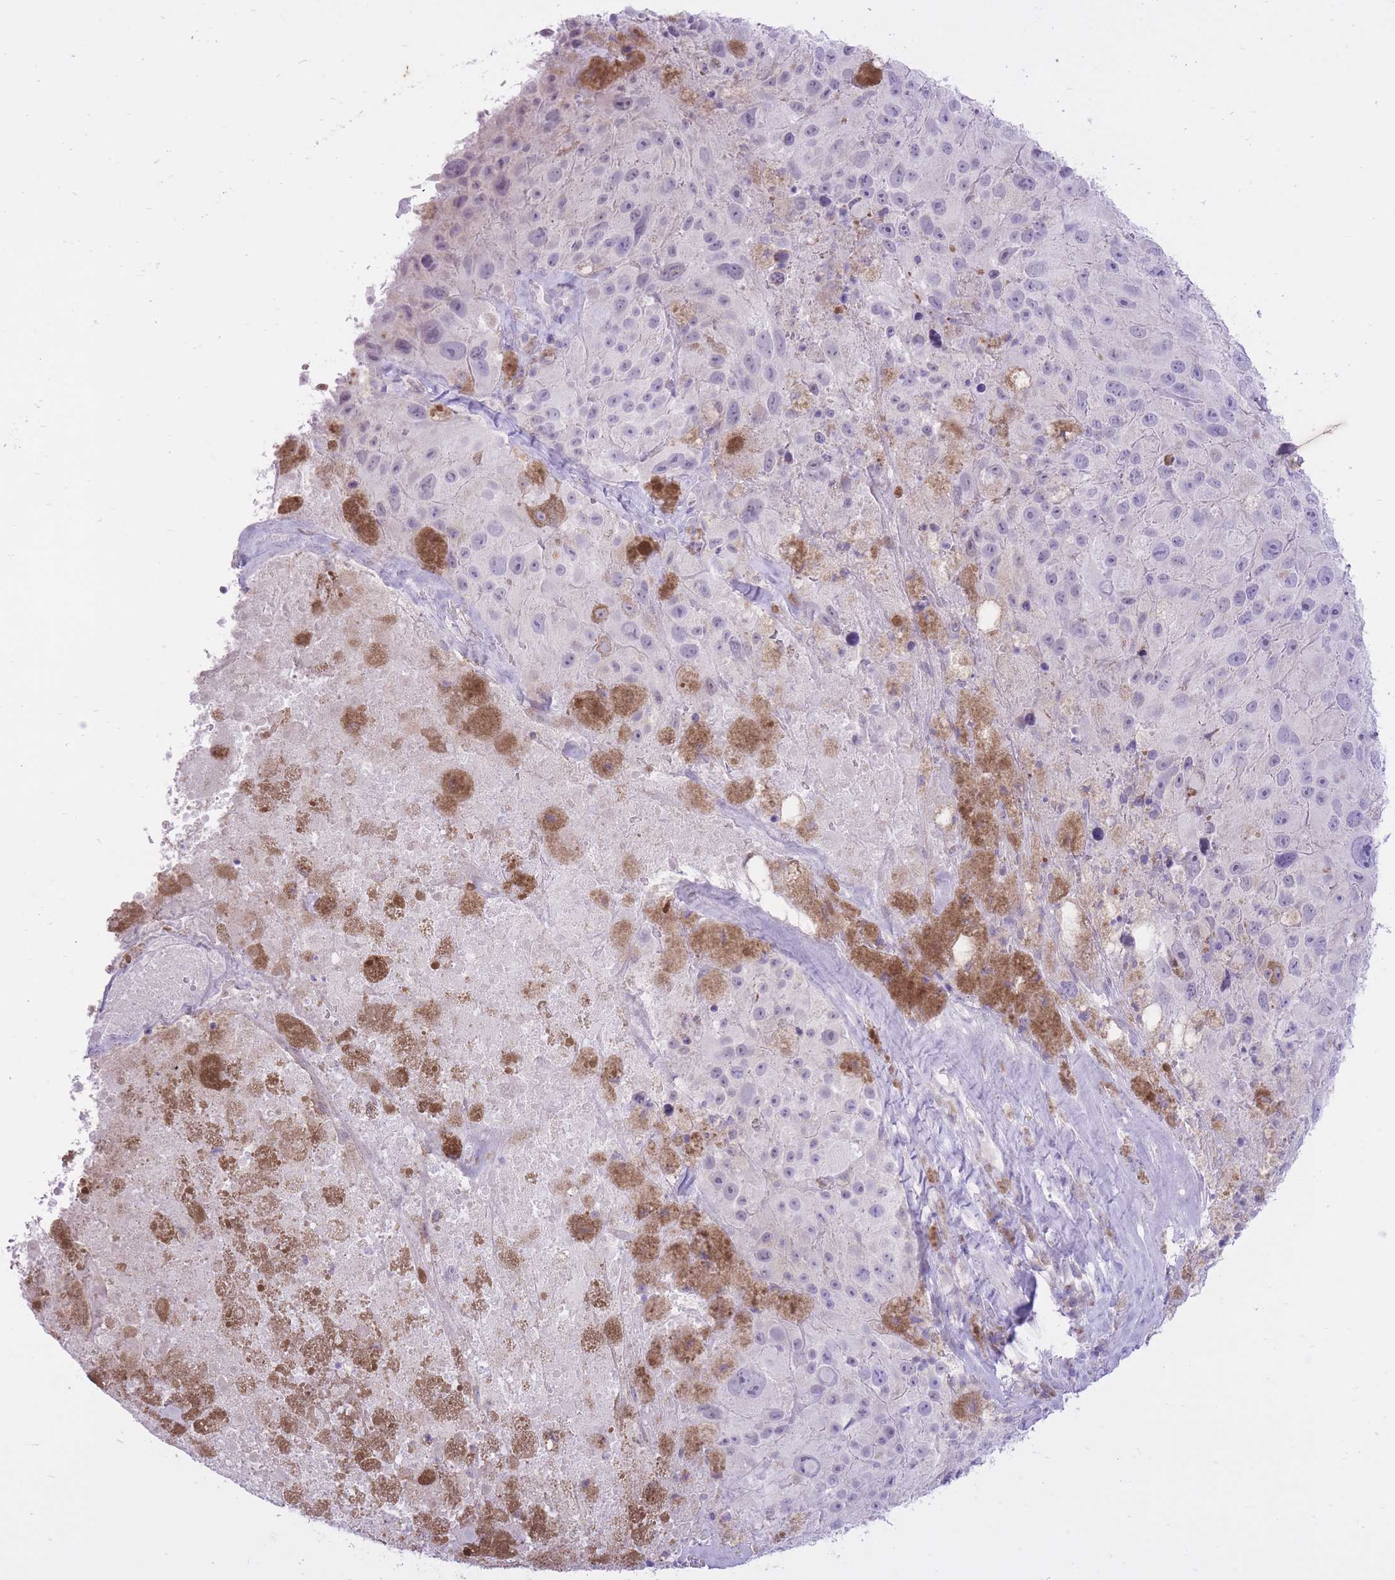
{"staining": {"intensity": "negative", "quantity": "none", "location": "none"}, "tissue": "melanoma", "cell_type": "Tumor cells", "image_type": "cancer", "snomed": [{"axis": "morphology", "description": "Malignant melanoma, Metastatic site"}, {"axis": "topography", "description": "Lymph node"}], "caption": "A photomicrograph of melanoma stained for a protein reveals no brown staining in tumor cells. (Stains: DAB (3,3'-diaminobenzidine) IHC with hematoxylin counter stain, Microscopy: brightfield microscopy at high magnification).", "gene": "DENND2D", "patient": {"sex": "male", "age": 62}}